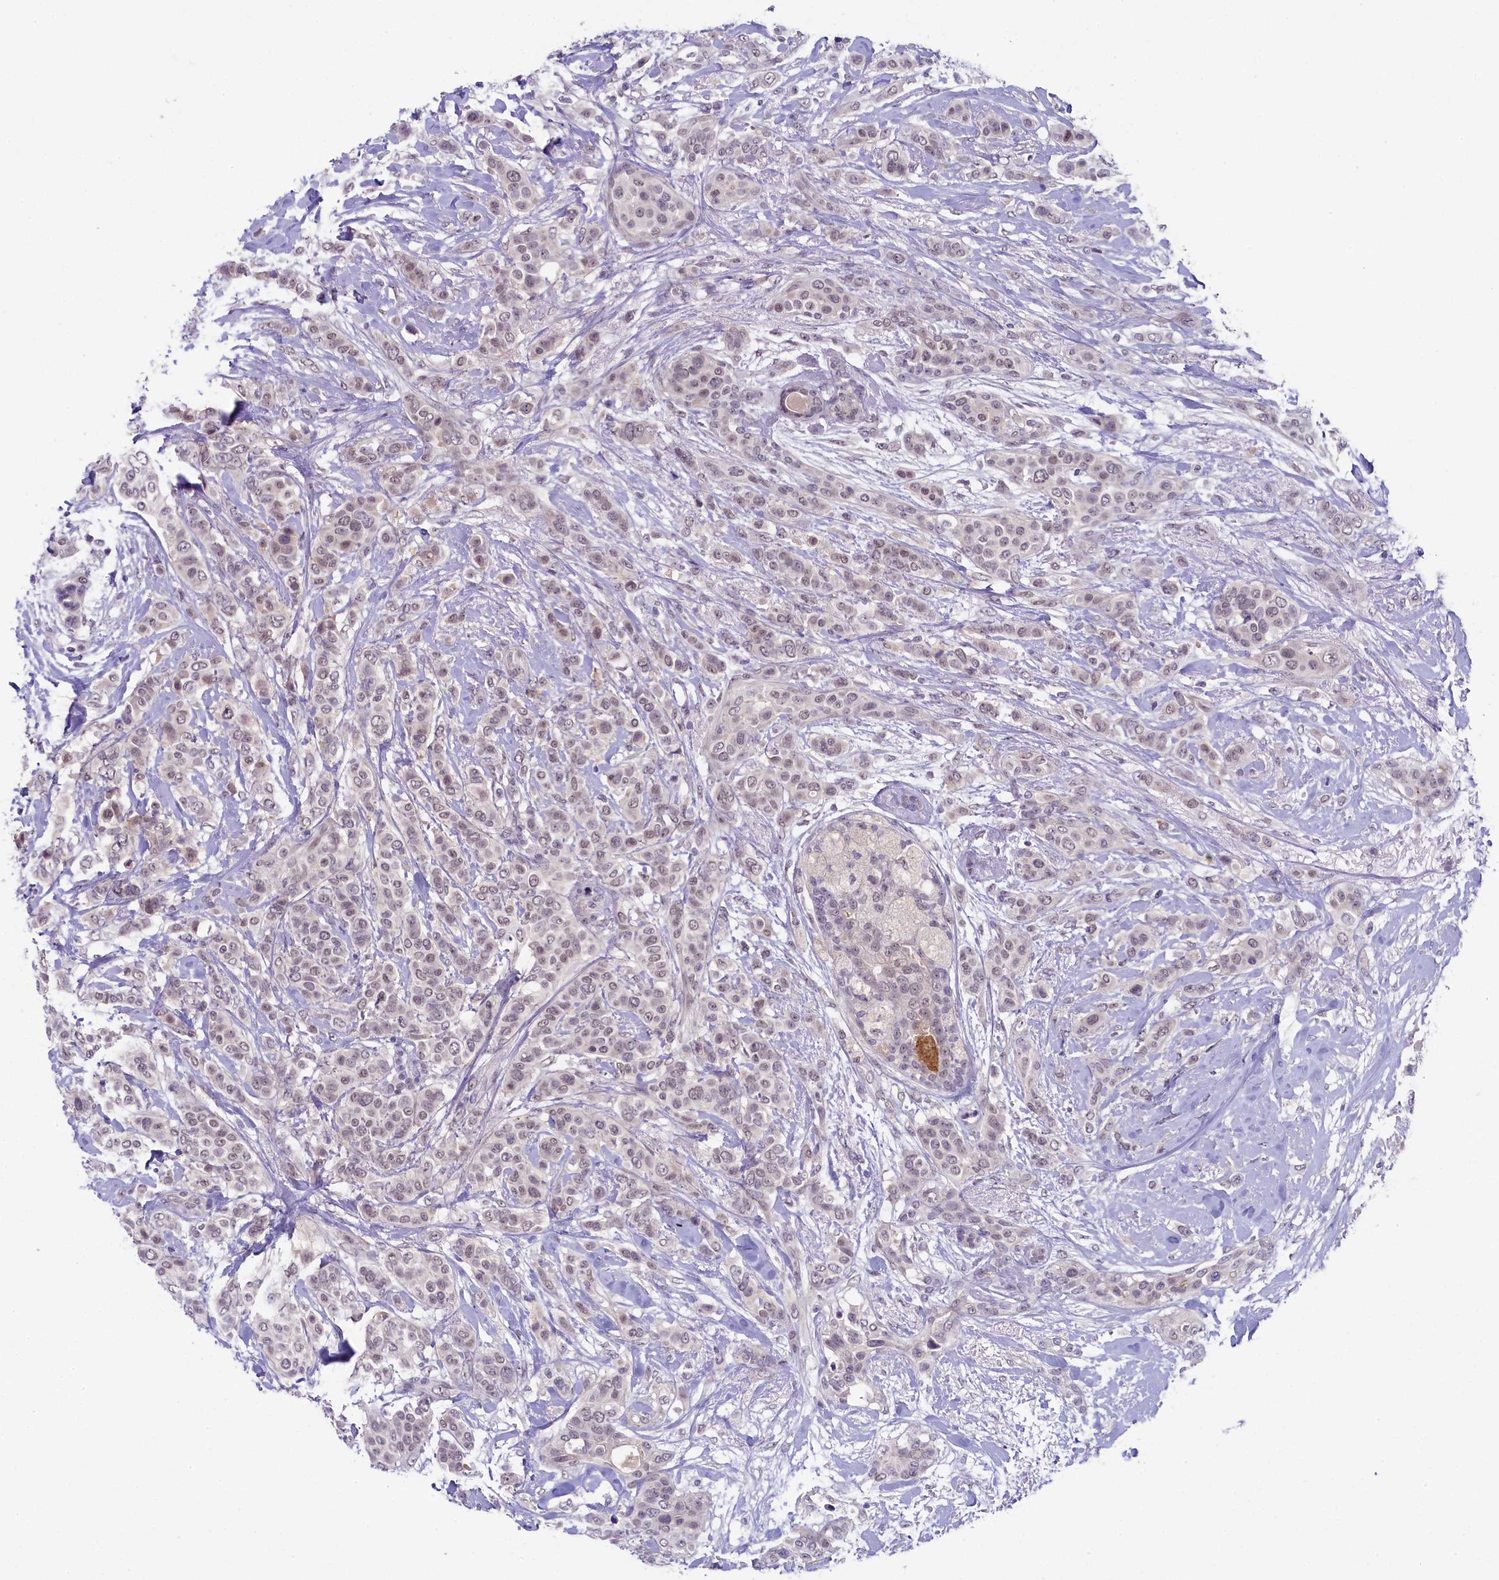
{"staining": {"intensity": "weak", "quantity": ">75%", "location": "nuclear"}, "tissue": "breast cancer", "cell_type": "Tumor cells", "image_type": "cancer", "snomed": [{"axis": "morphology", "description": "Lobular carcinoma"}, {"axis": "topography", "description": "Breast"}], "caption": "Protein expression analysis of human breast lobular carcinoma reveals weak nuclear expression in approximately >75% of tumor cells. (DAB = brown stain, brightfield microscopy at high magnification).", "gene": "CRAMP1", "patient": {"sex": "female", "age": 51}}